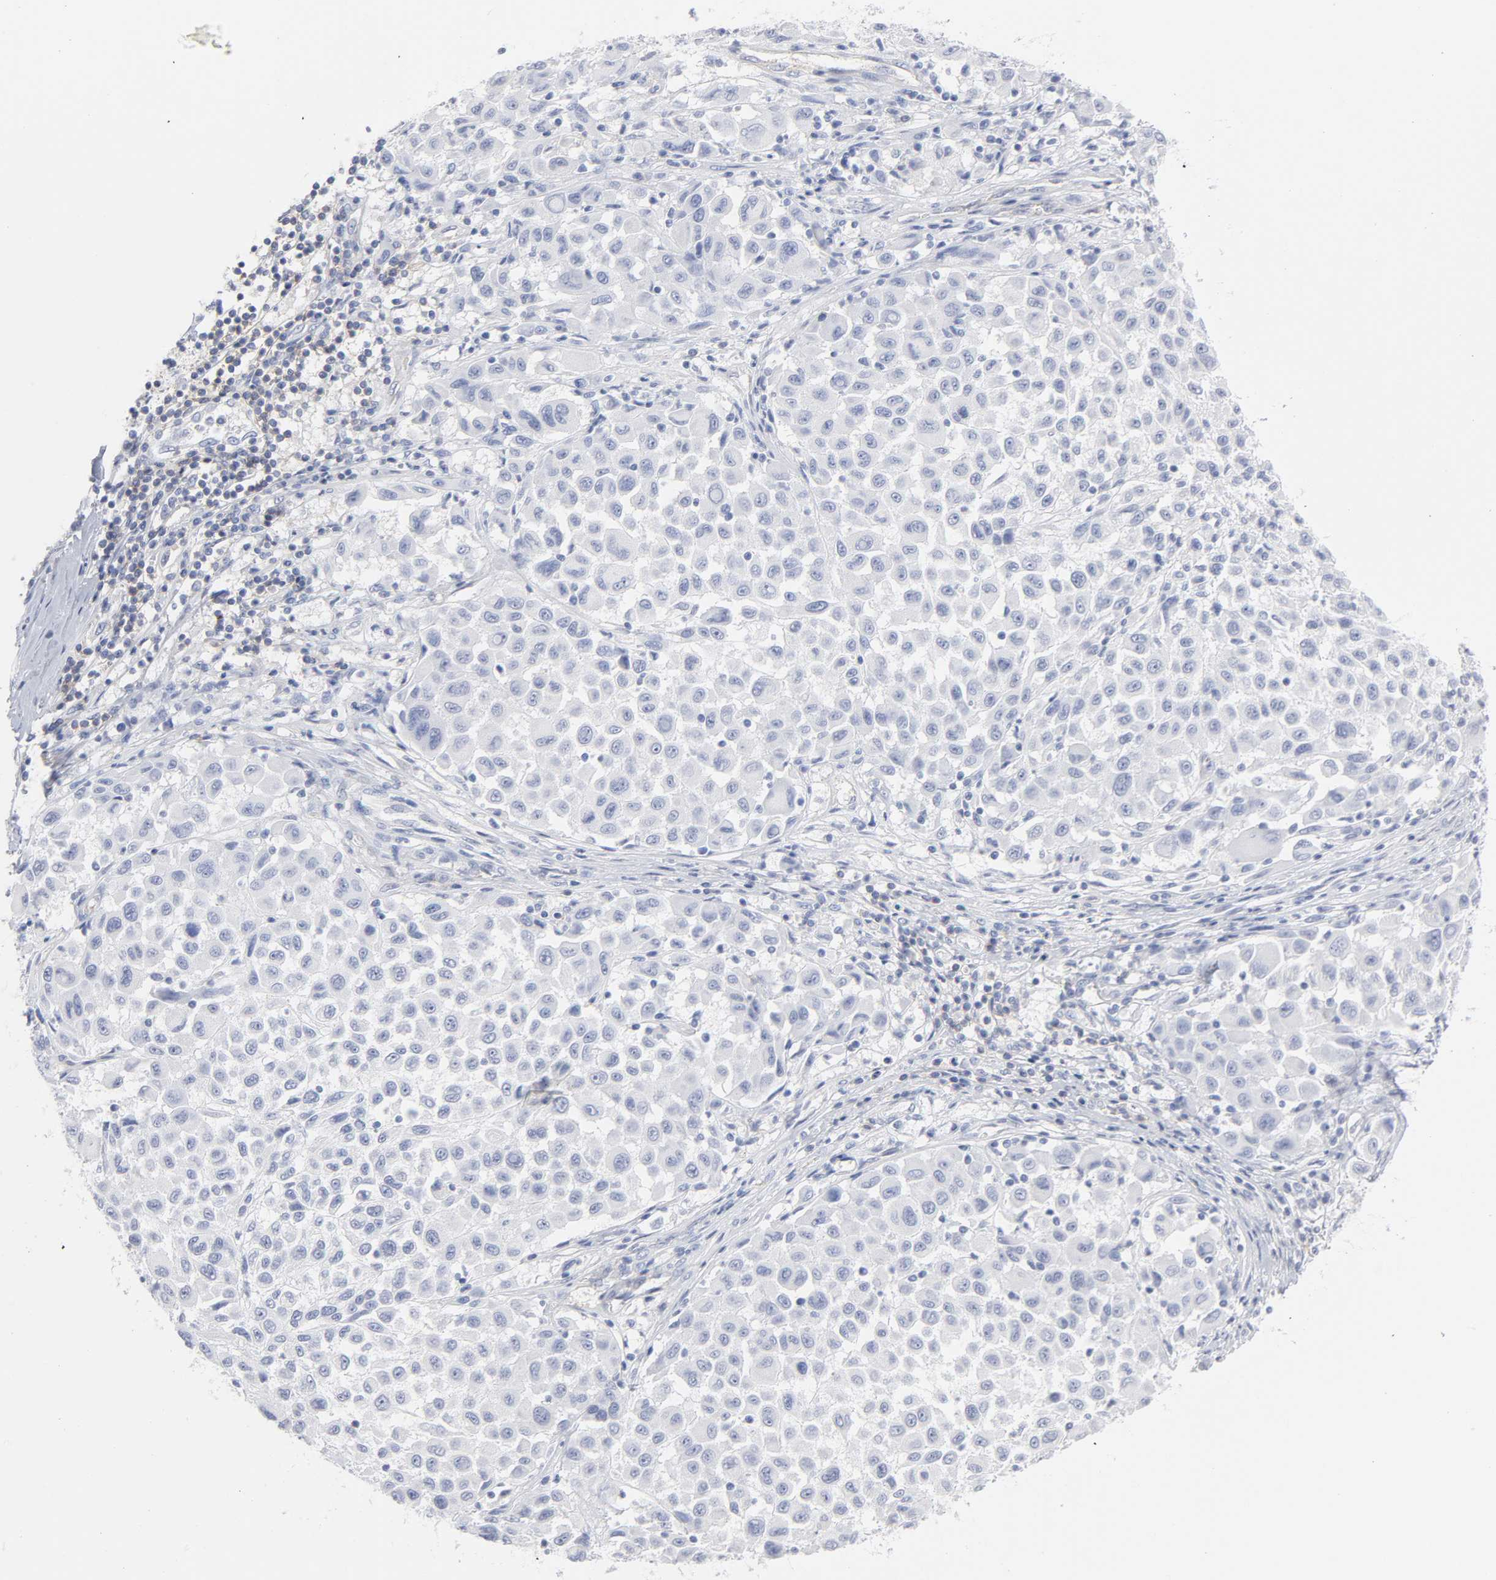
{"staining": {"intensity": "negative", "quantity": "none", "location": "none"}, "tissue": "melanoma", "cell_type": "Tumor cells", "image_type": "cancer", "snomed": [{"axis": "morphology", "description": "Malignant melanoma, Metastatic site"}, {"axis": "topography", "description": "Lymph node"}], "caption": "High power microscopy image of an IHC micrograph of melanoma, revealing no significant staining in tumor cells. (DAB (3,3'-diaminobenzidine) immunohistochemistry (IHC) visualized using brightfield microscopy, high magnification).", "gene": "P2RY8", "patient": {"sex": "male", "age": 61}}